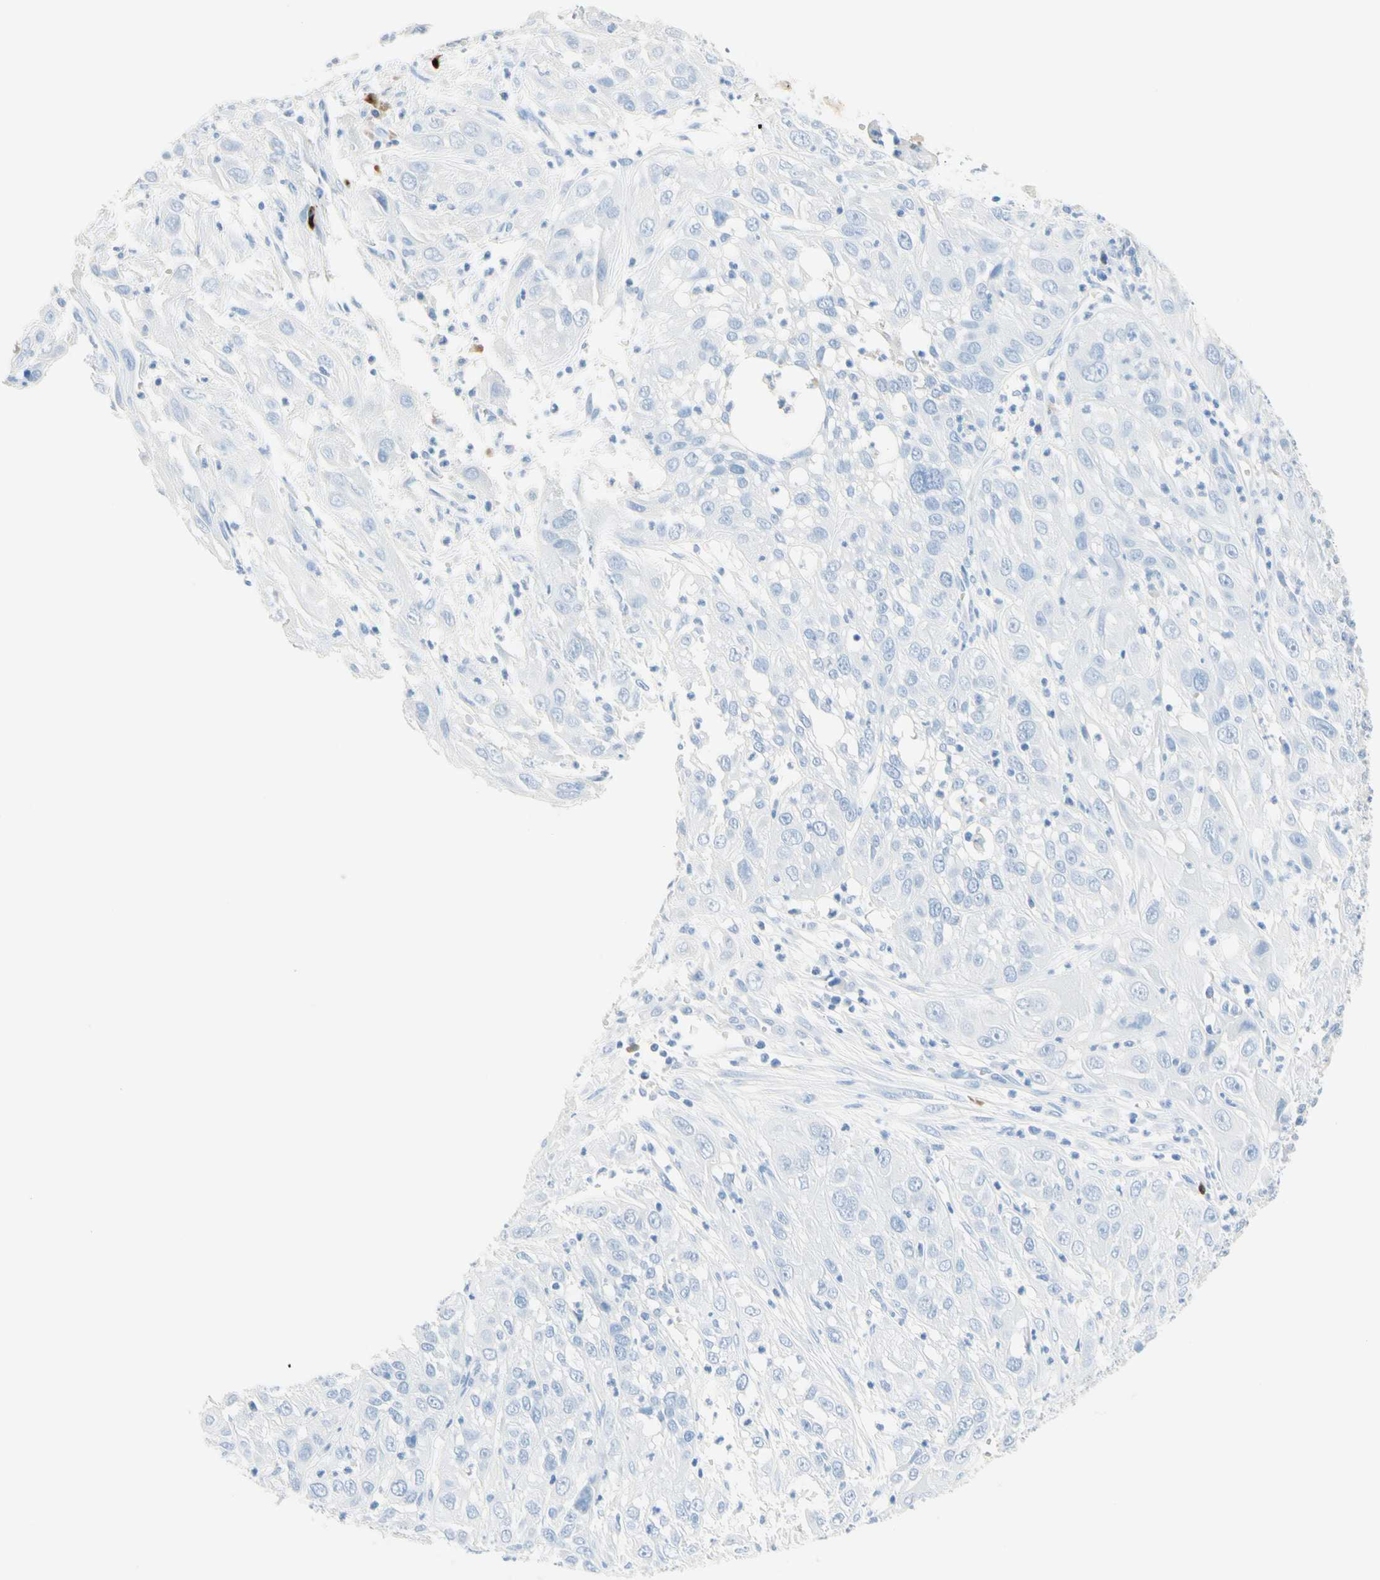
{"staining": {"intensity": "negative", "quantity": "none", "location": "none"}, "tissue": "cervical cancer", "cell_type": "Tumor cells", "image_type": "cancer", "snomed": [{"axis": "morphology", "description": "Squamous cell carcinoma, NOS"}, {"axis": "topography", "description": "Cervix"}], "caption": "Tumor cells show no significant protein staining in cervical cancer.", "gene": "IL6ST", "patient": {"sex": "female", "age": 32}}